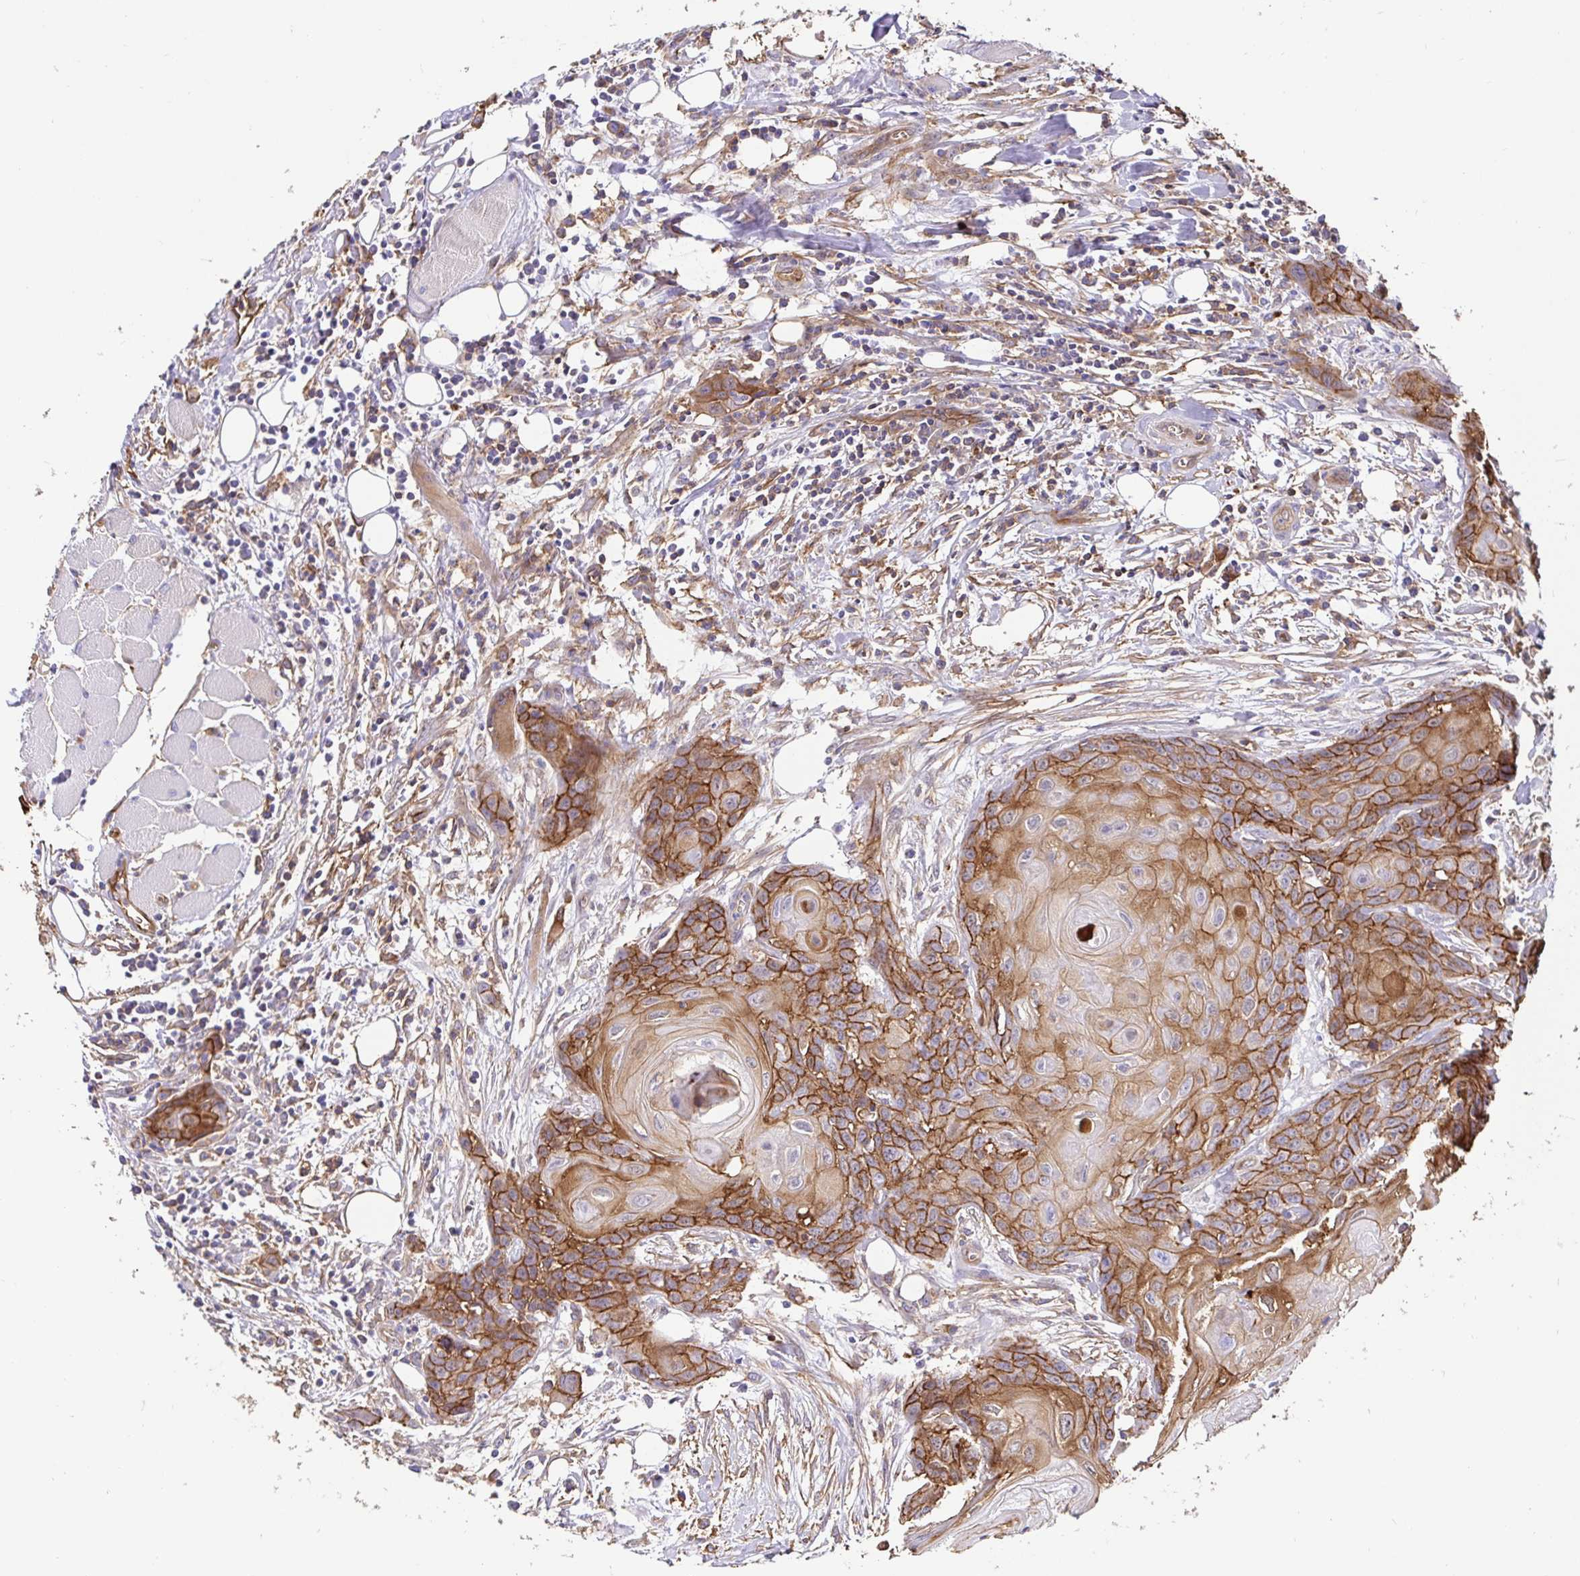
{"staining": {"intensity": "moderate", "quantity": ">75%", "location": "cytoplasmic/membranous"}, "tissue": "head and neck cancer", "cell_type": "Tumor cells", "image_type": "cancer", "snomed": [{"axis": "morphology", "description": "Squamous cell carcinoma, NOS"}, {"axis": "topography", "description": "Oral tissue"}, {"axis": "topography", "description": "Head-Neck"}], "caption": "Immunohistochemical staining of human head and neck cancer demonstrates medium levels of moderate cytoplasmic/membranous protein expression in about >75% of tumor cells. The protein of interest is shown in brown color, while the nuclei are stained blue.", "gene": "ANXA2", "patient": {"sex": "male", "age": 58}}